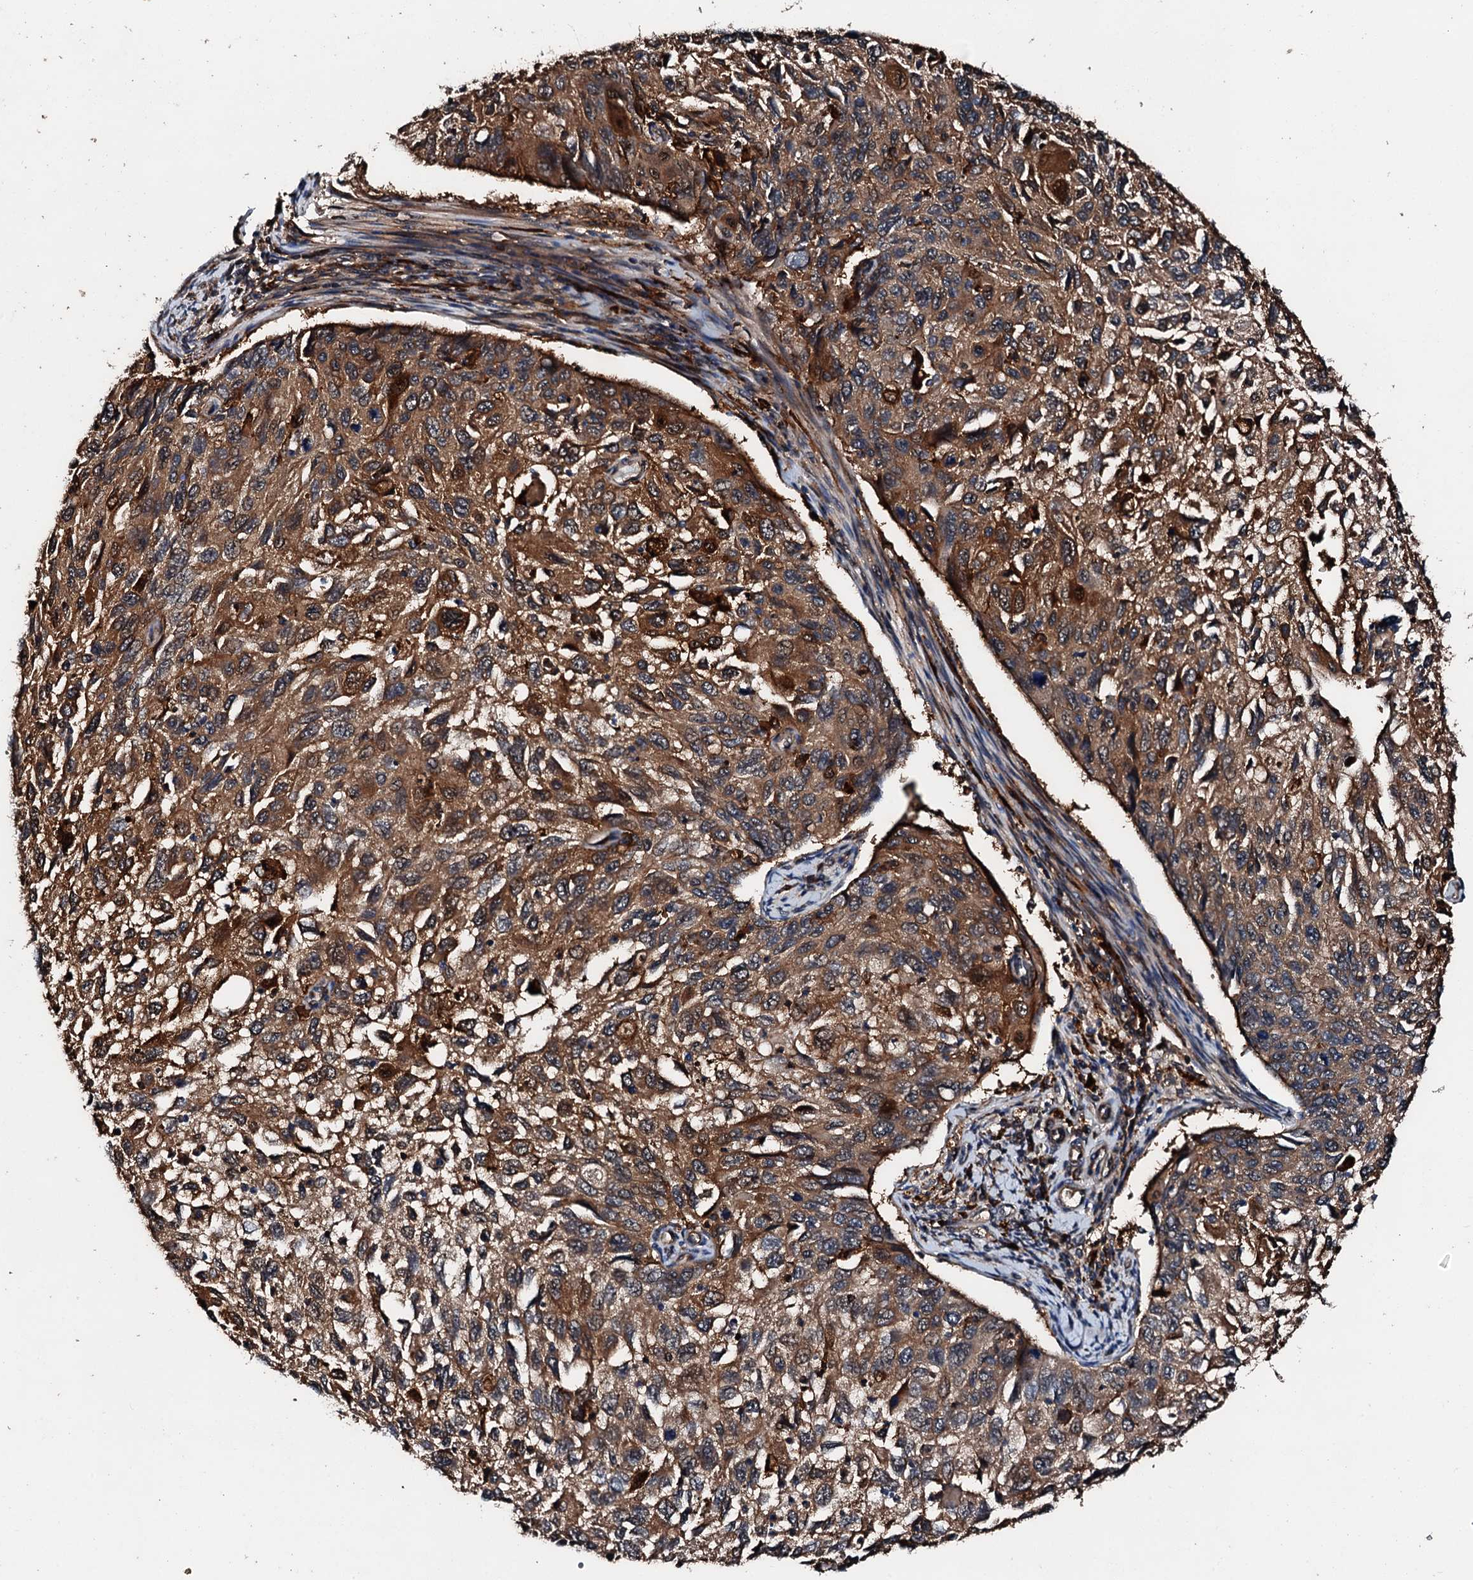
{"staining": {"intensity": "moderate", "quantity": ">75%", "location": "cytoplasmic/membranous"}, "tissue": "cervical cancer", "cell_type": "Tumor cells", "image_type": "cancer", "snomed": [{"axis": "morphology", "description": "Squamous cell carcinoma, NOS"}, {"axis": "topography", "description": "Cervix"}], "caption": "A brown stain highlights moderate cytoplasmic/membranous positivity of a protein in cervical cancer tumor cells.", "gene": "FGD4", "patient": {"sex": "female", "age": 70}}